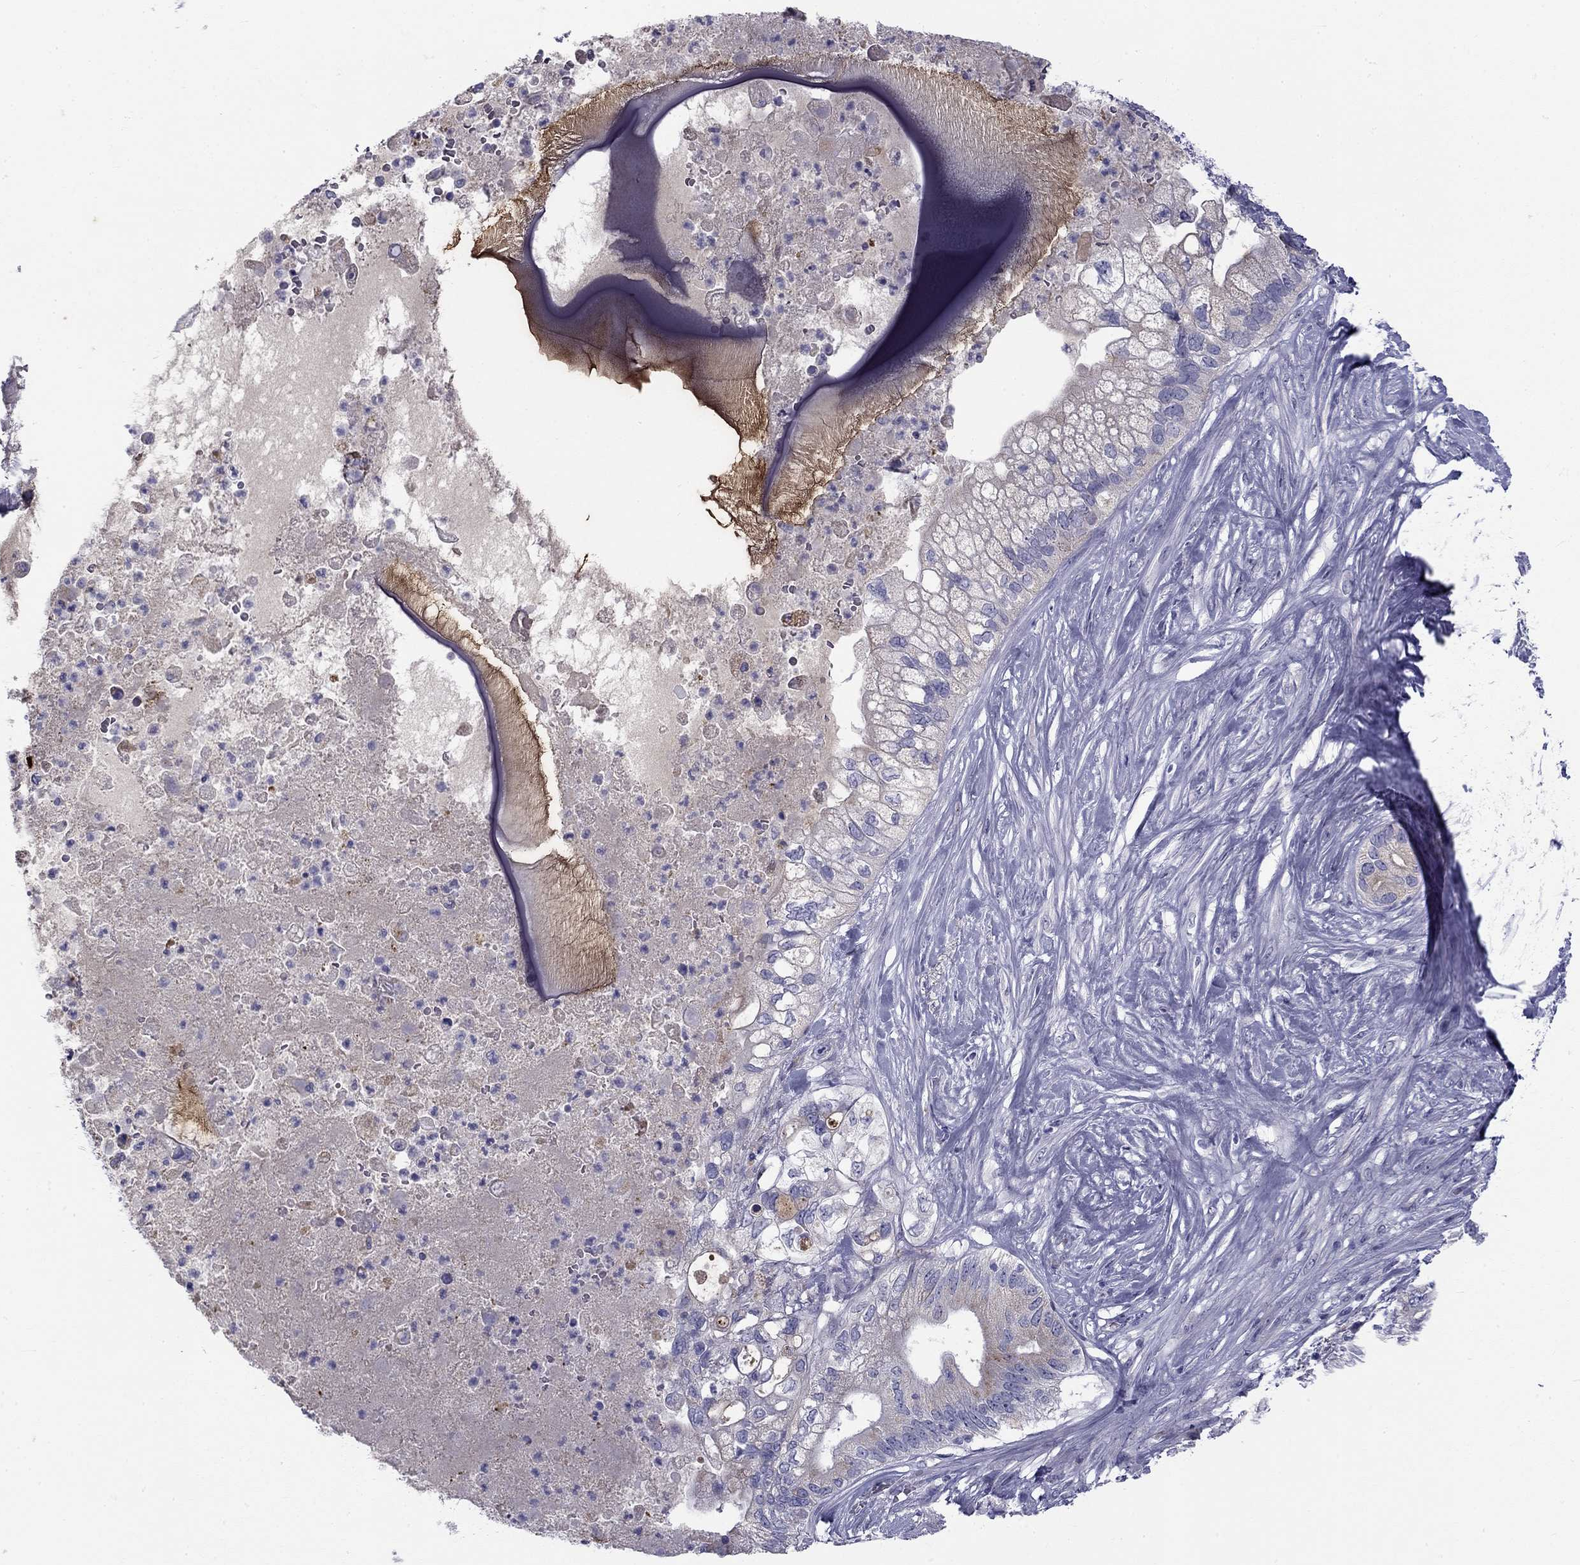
{"staining": {"intensity": "negative", "quantity": "none", "location": "none"}, "tissue": "pancreatic cancer", "cell_type": "Tumor cells", "image_type": "cancer", "snomed": [{"axis": "morphology", "description": "Adenocarcinoma, NOS"}, {"axis": "topography", "description": "Pancreas"}], "caption": "The immunohistochemistry image has no significant expression in tumor cells of pancreatic adenocarcinoma tissue.", "gene": "CLPSL2", "patient": {"sex": "female", "age": 72}}